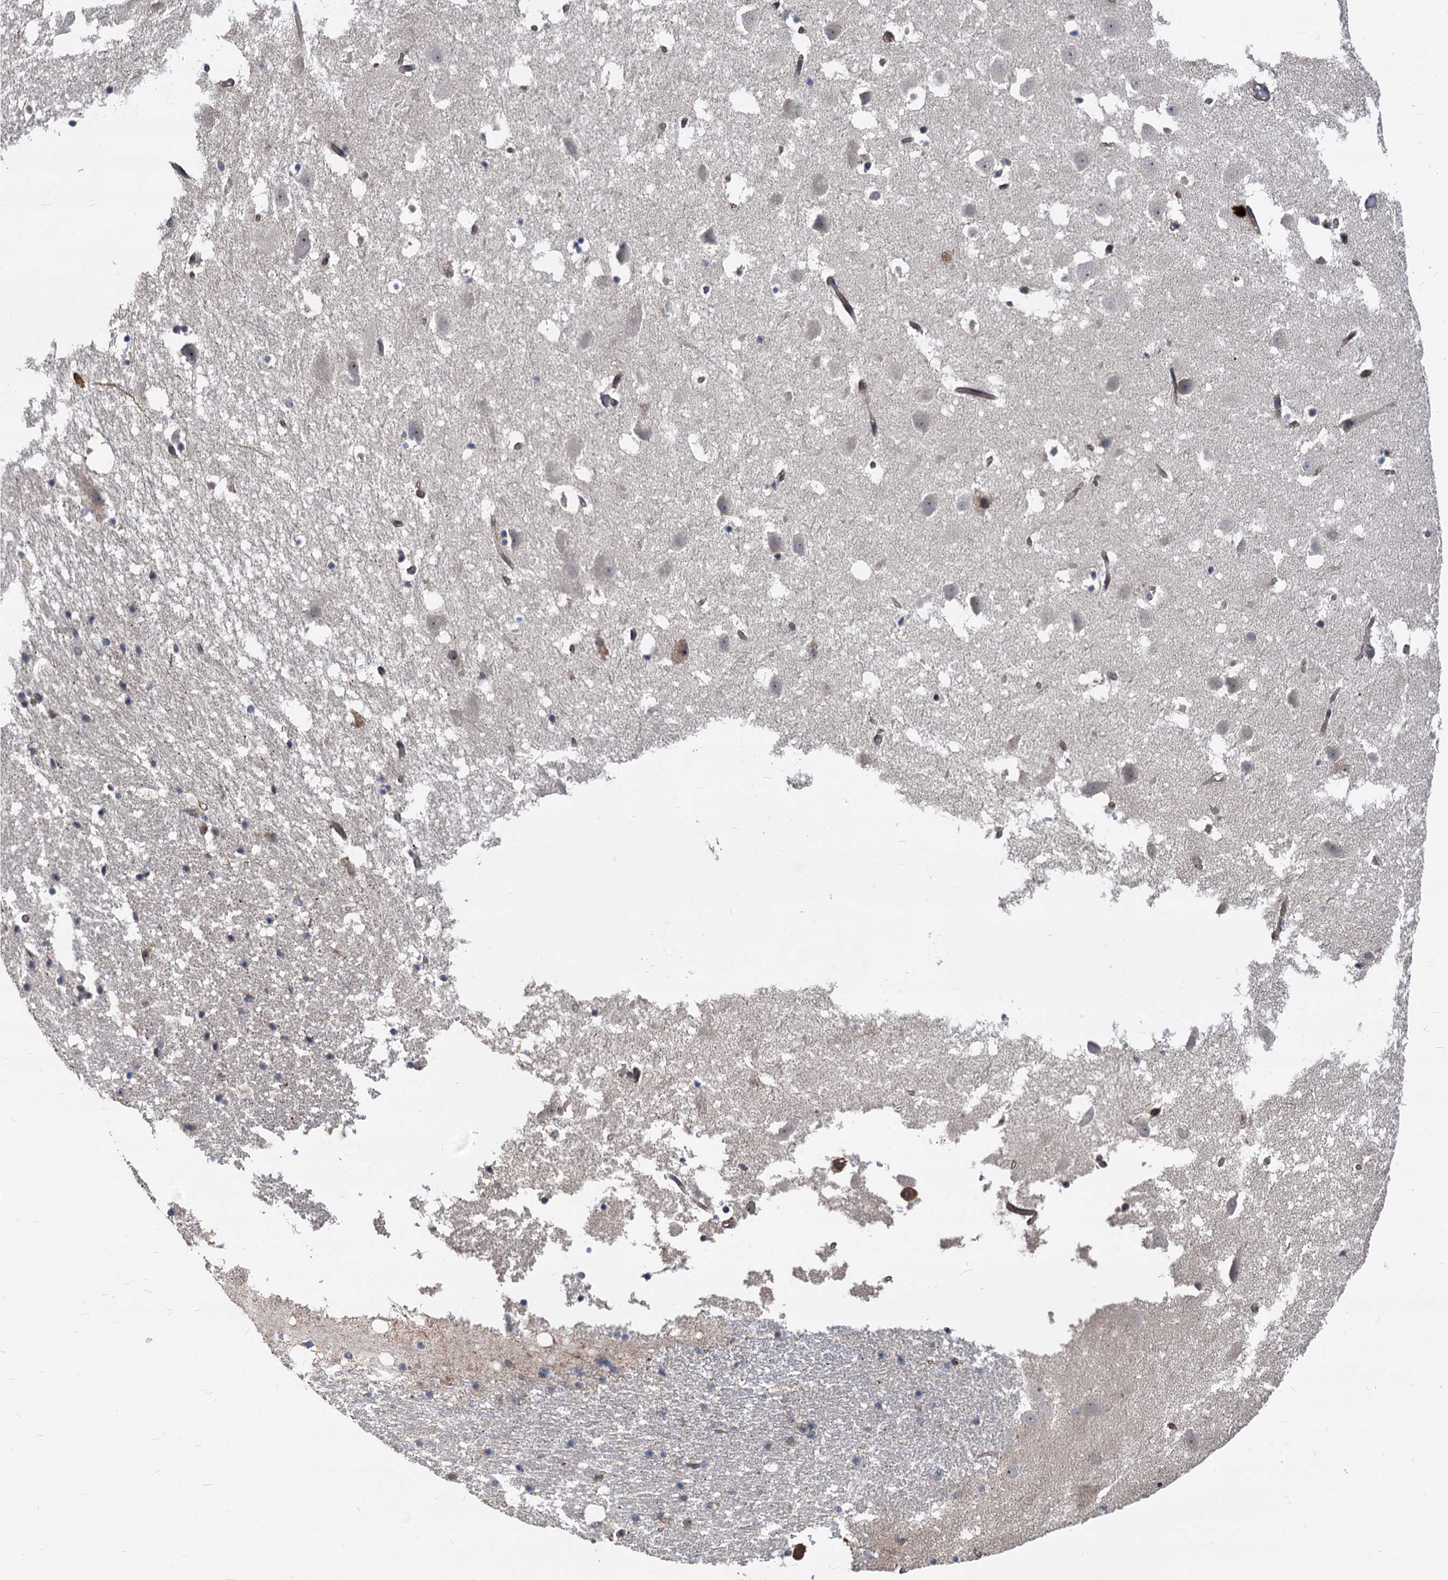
{"staining": {"intensity": "weak", "quantity": "<25%", "location": "cytoplasmic/membranous"}, "tissue": "hippocampus", "cell_type": "Glial cells", "image_type": "normal", "snomed": [{"axis": "morphology", "description": "Normal tissue, NOS"}, {"axis": "topography", "description": "Hippocampus"}], "caption": "Human hippocampus stained for a protein using IHC displays no positivity in glial cells.", "gene": "STIM1", "patient": {"sex": "female", "age": 52}}